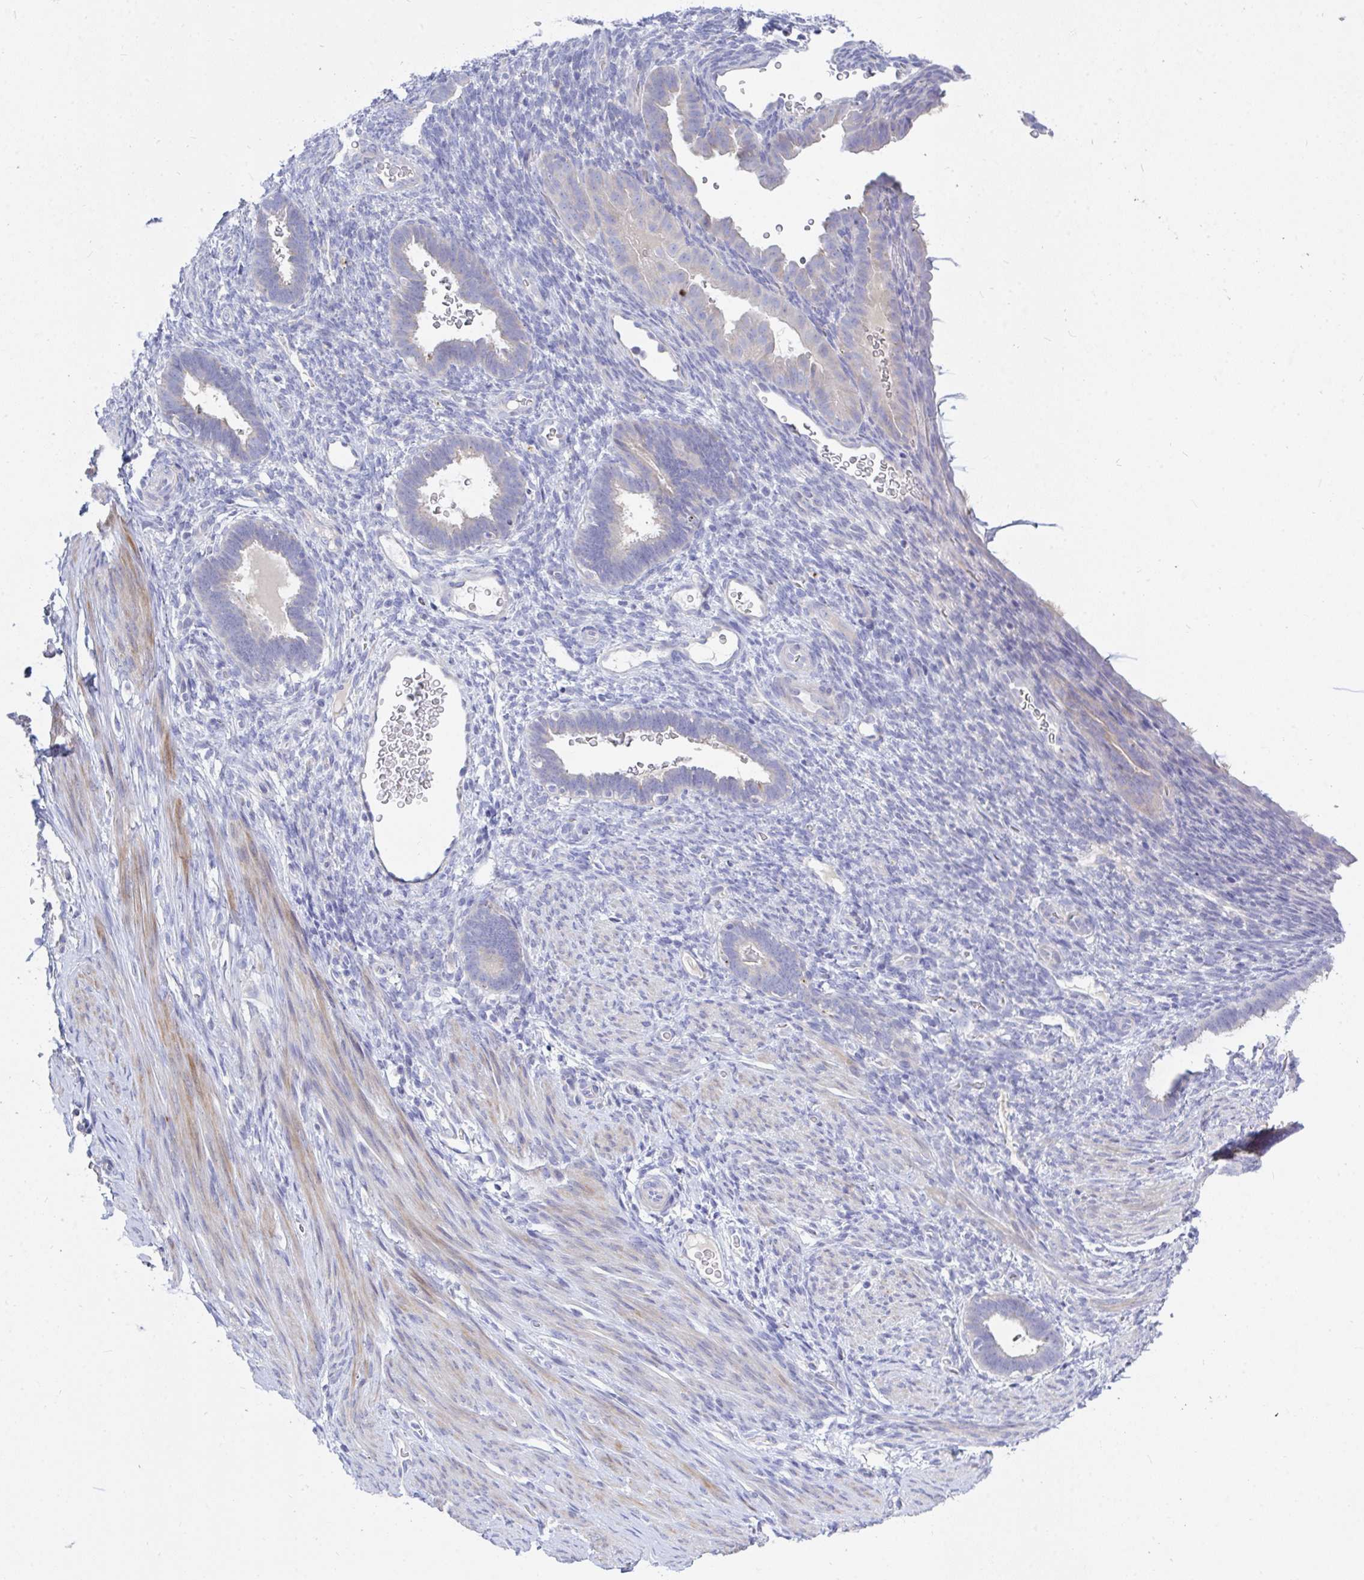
{"staining": {"intensity": "negative", "quantity": "none", "location": "none"}, "tissue": "endometrium", "cell_type": "Cells in endometrial stroma", "image_type": "normal", "snomed": [{"axis": "morphology", "description": "Normal tissue, NOS"}, {"axis": "topography", "description": "Endometrium"}], "caption": "This is a image of IHC staining of benign endometrium, which shows no staining in cells in endometrial stroma.", "gene": "ZNF561", "patient": {"sex": "female", "age": 34}}